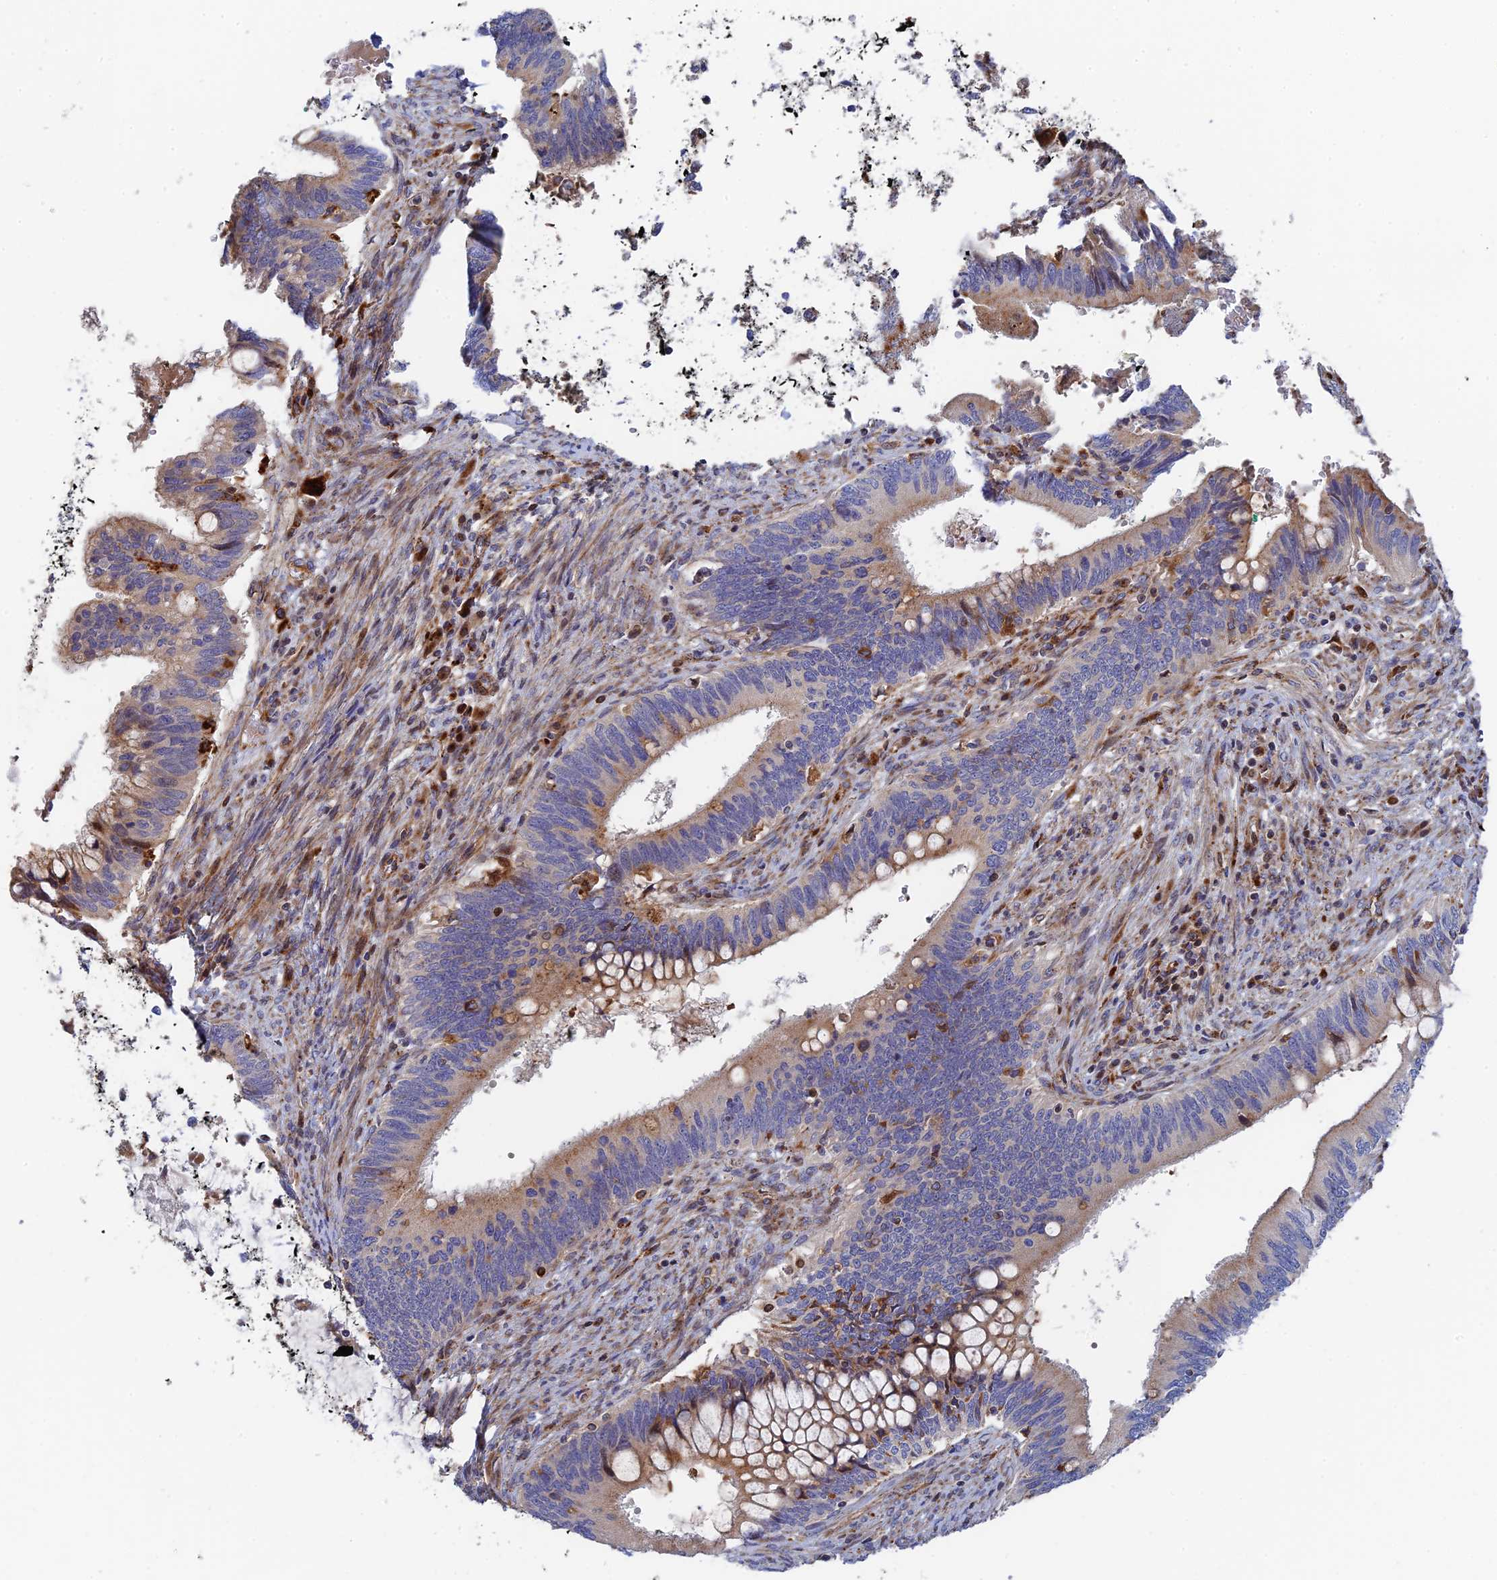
{"staining": {"intensity": "weak", "quantity": "25%-75%", "location": "cytoplasmic/membranous"}, "tissue": "cervical cancer", "cell_type": "Tumor cells", "image_type": "cancer", "snomed": [{"axis": "morphology", "description": "Adenocarcinoma, NOS"}, {"axis": "topography", "description": "Cervix"}], "caption": "Weak cytoplasmic/membranous protein staining is identified in about 25%-75% of tumor cells in cervical adenocarcinoma.", "gene": "PPP2R3C", "patient": {"sex": "female", "age": 42}}